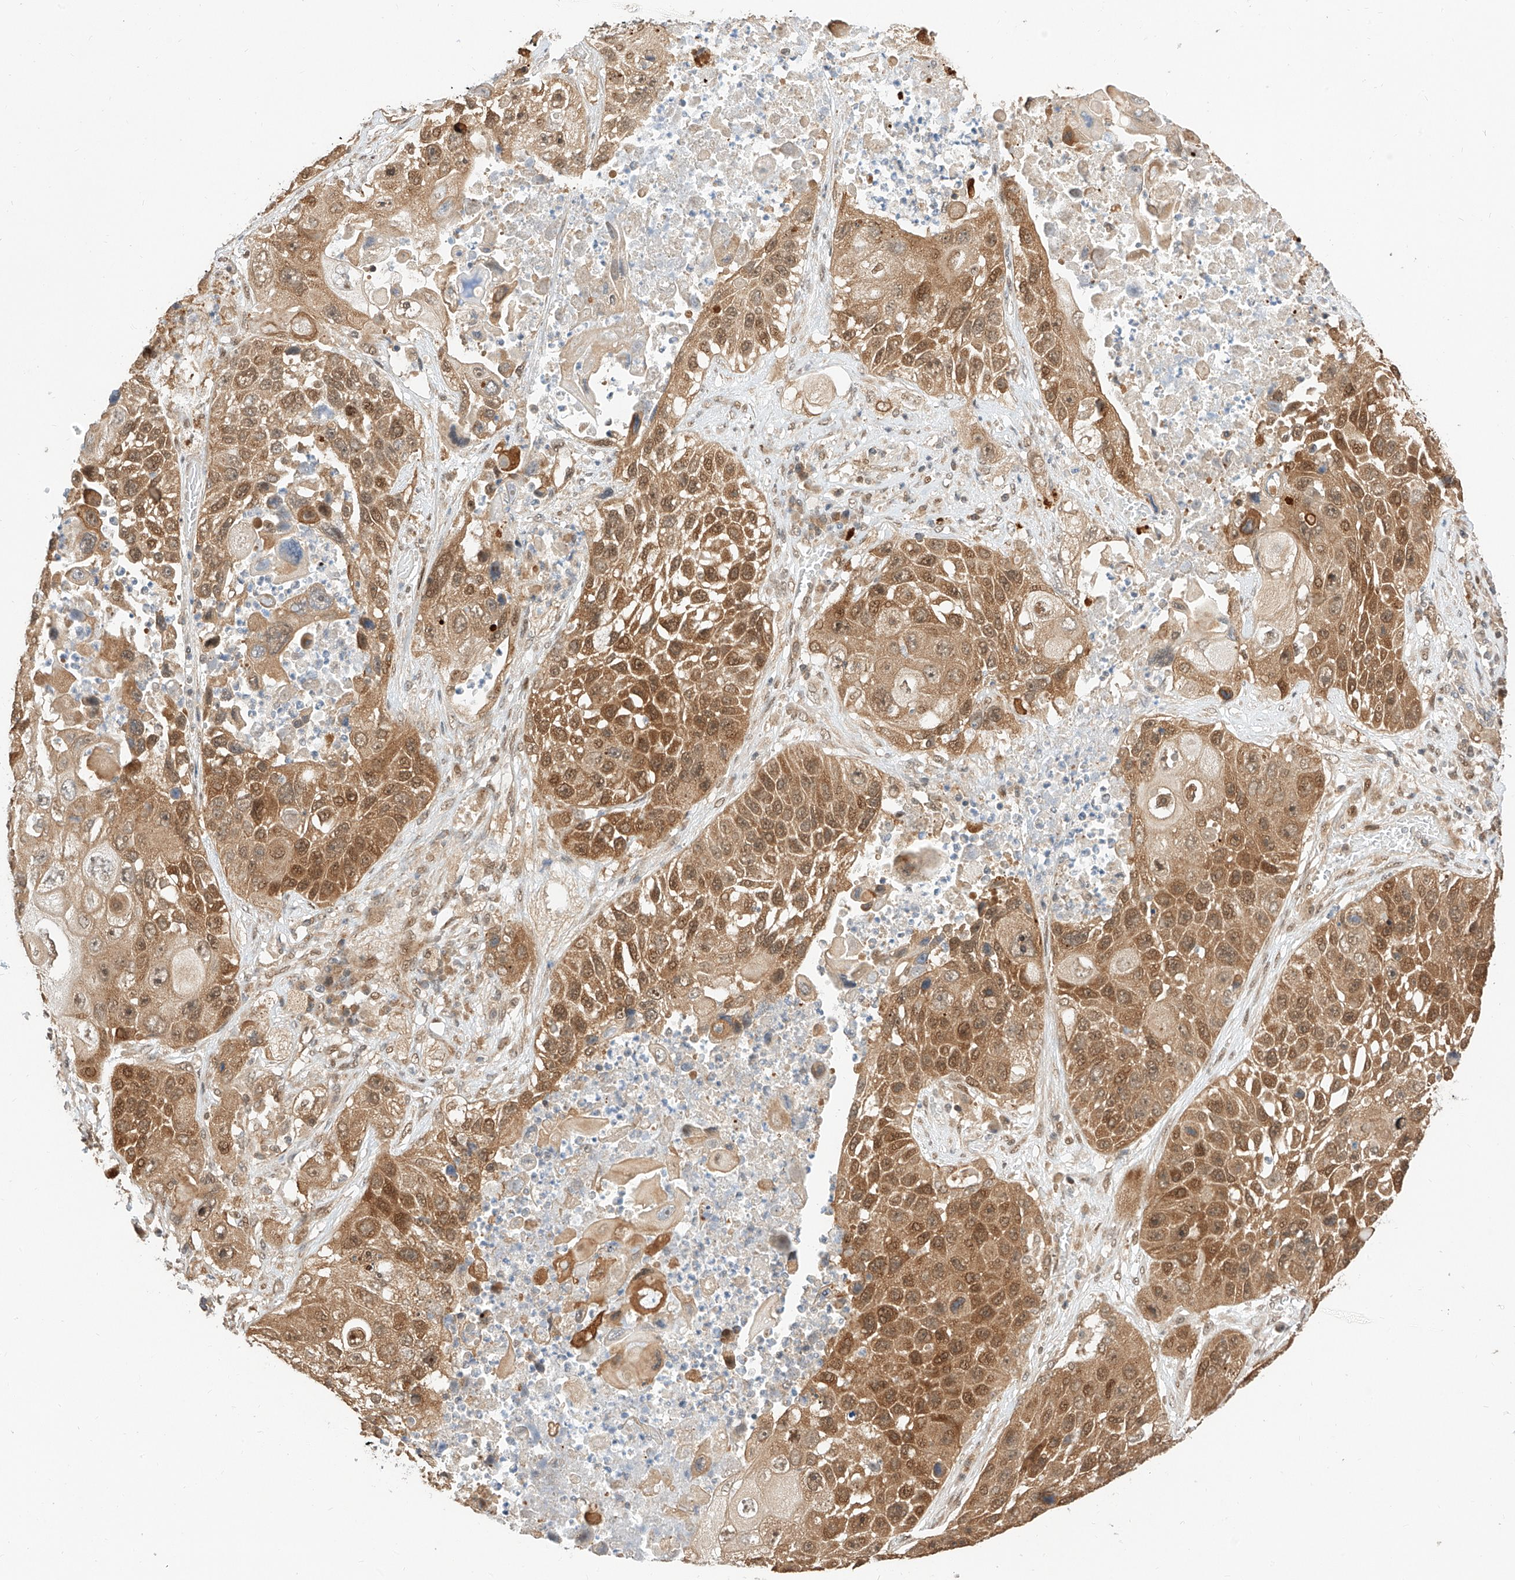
{"staining": {"intensity": "moderate", "quantity": ">75%", "location": "cytoplasmic/membranous,nuclear"}, "tissue": "lung cancer", "cell_type": "Tumor cells", "image_type": "cancer", "snomed": [{"axis": "morphology", "description": "Squamous cell carcinoma, NOS"}, {"axis": "topography", "description": "Lung"}], "caption": "Lung cancer (squamous cell carcinoma) stained for a protein reveals moderate cytoplasmic/membranous and nuclear positivity in tumor cells.", "gene": "EIF4H", "patient": {"sex": "male", "age": 61}}